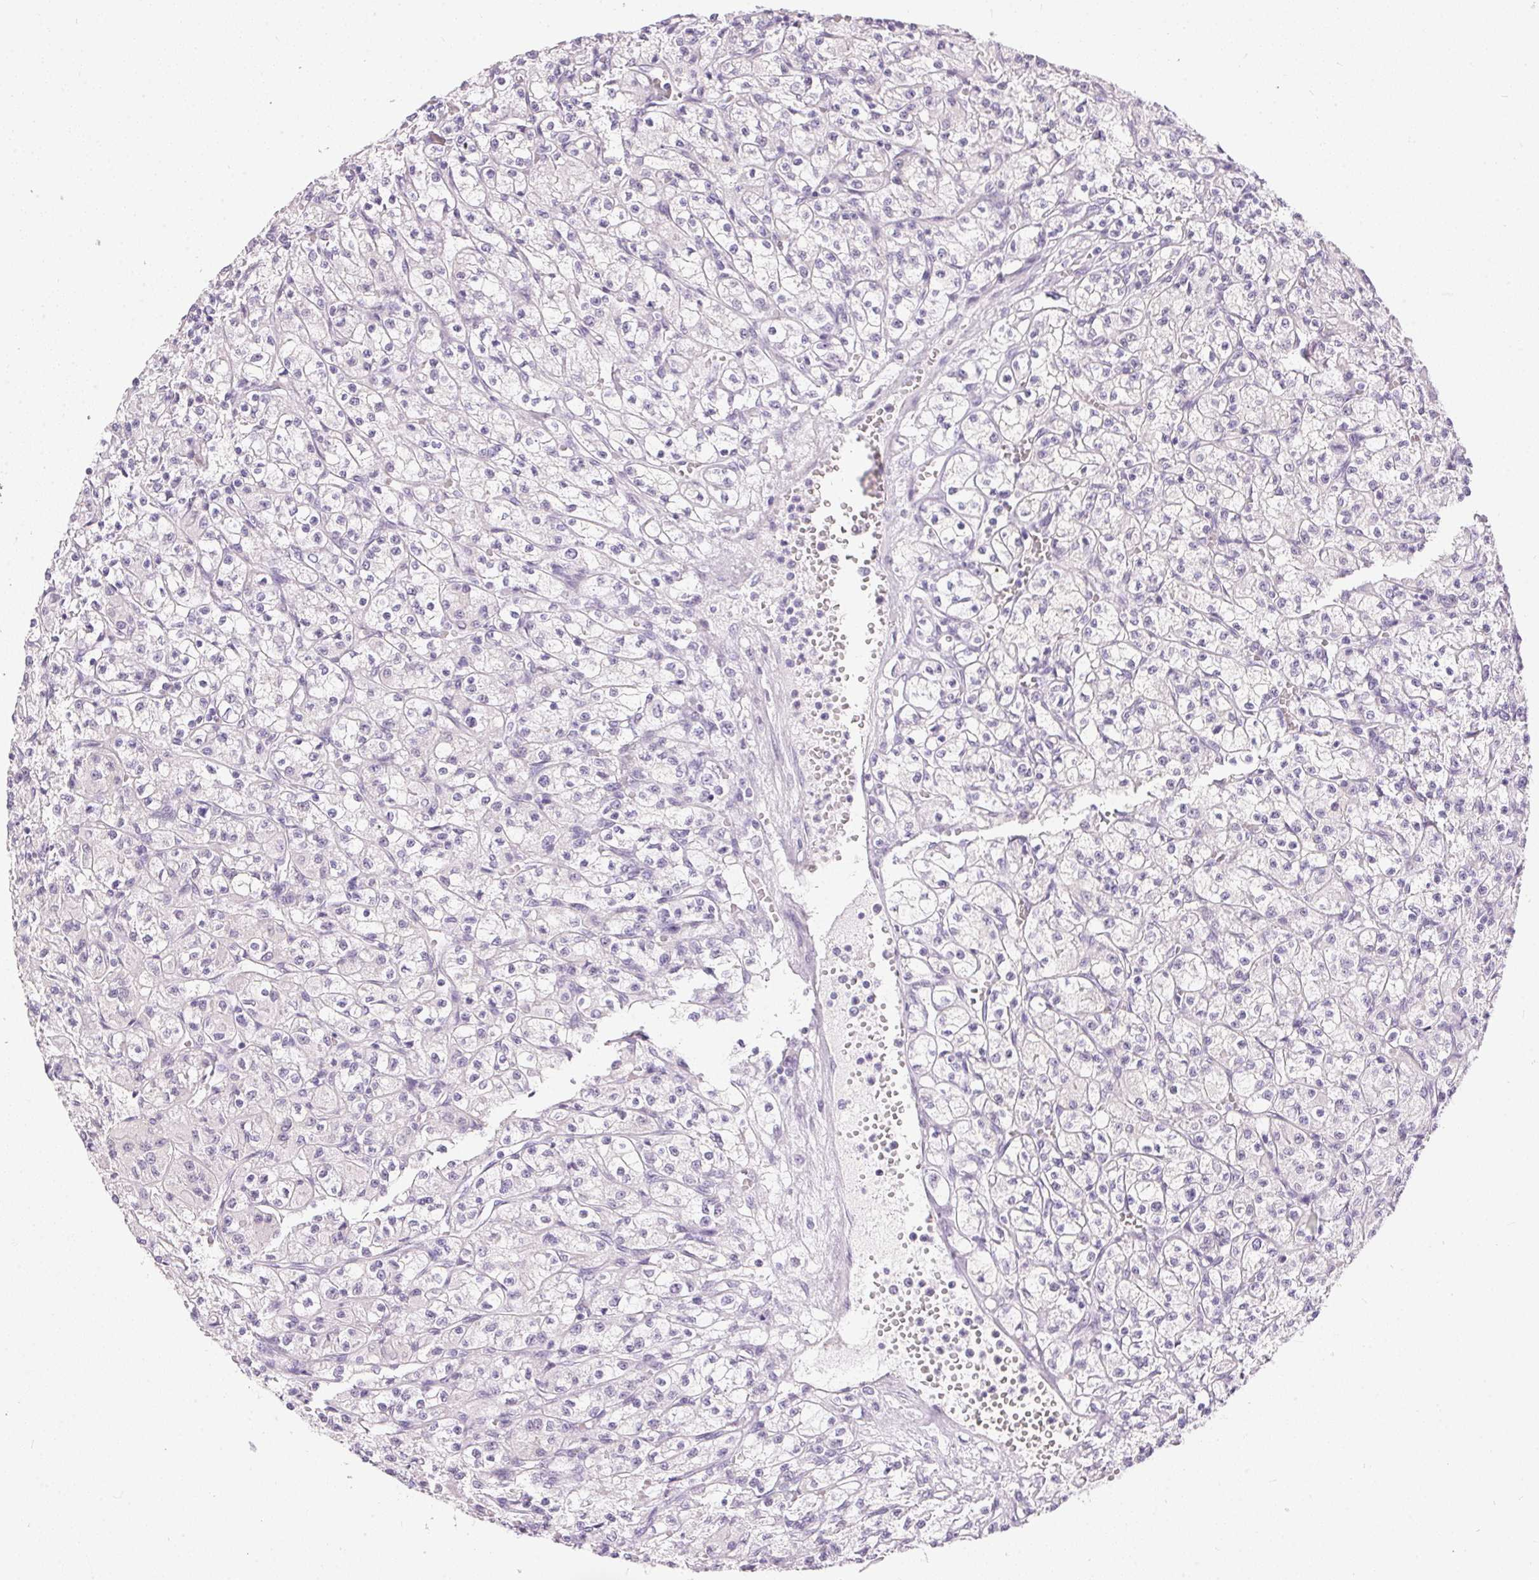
{"staining": {"intensity": "negative", "quantity": "none", "location": "none"}, "tissue": "renal cancer", "cell_type": "Tumor cells", "image_type": "cancer", "snomed": [{"axis": "morphology", "description": "Adenocarcinoma, NOS"}, {"axis": "topography", "description": "Kidney"}], "caption": "Tumor cells show no significant staining in renal cancer (adenocarcinoma).", "gene": "GBP6", "patient": {"sex": "female", "age": 70}}